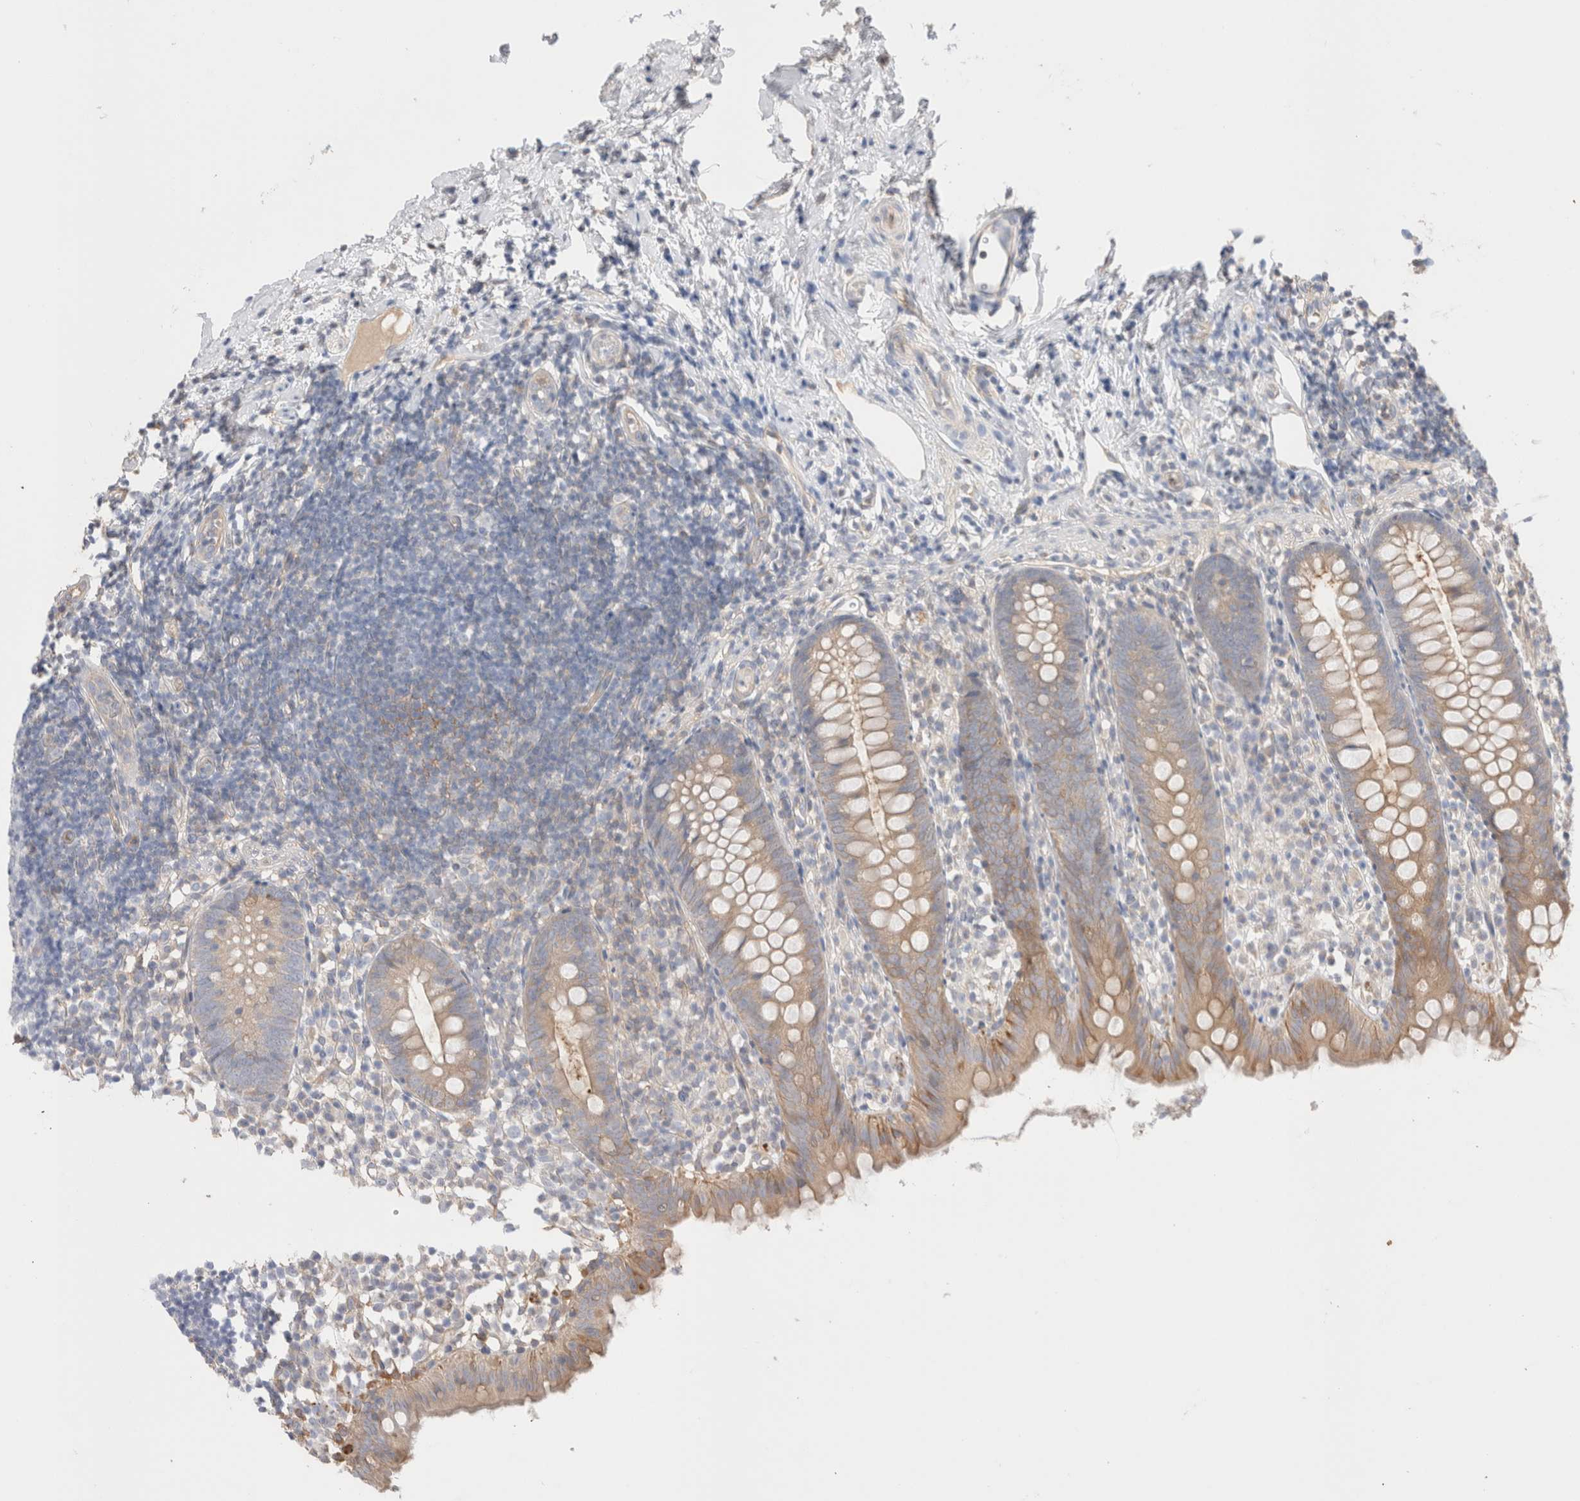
{"staining": {"intensity": "moderate", "quantity": ">75%", "location": "cytoplasmic/membranous"}, "tissue": "appendix", "cell_type": "Glandular cells", "image_type": "normal", "snomed": [{"axis": "morphology", "description": "Normal tissue, NOS"}, {"axis": "topography", "description": "Appendix"}], "caption": "Protein staining demonstrates moderate cytoplasmic/membranous expression in about >75% of glandular cells in normal appendix. (brown staining indicates protein expression, while blue staining denotes nuclei).", "gene": "CAPN2", "patient": {"sex": "female", "age": 20}}